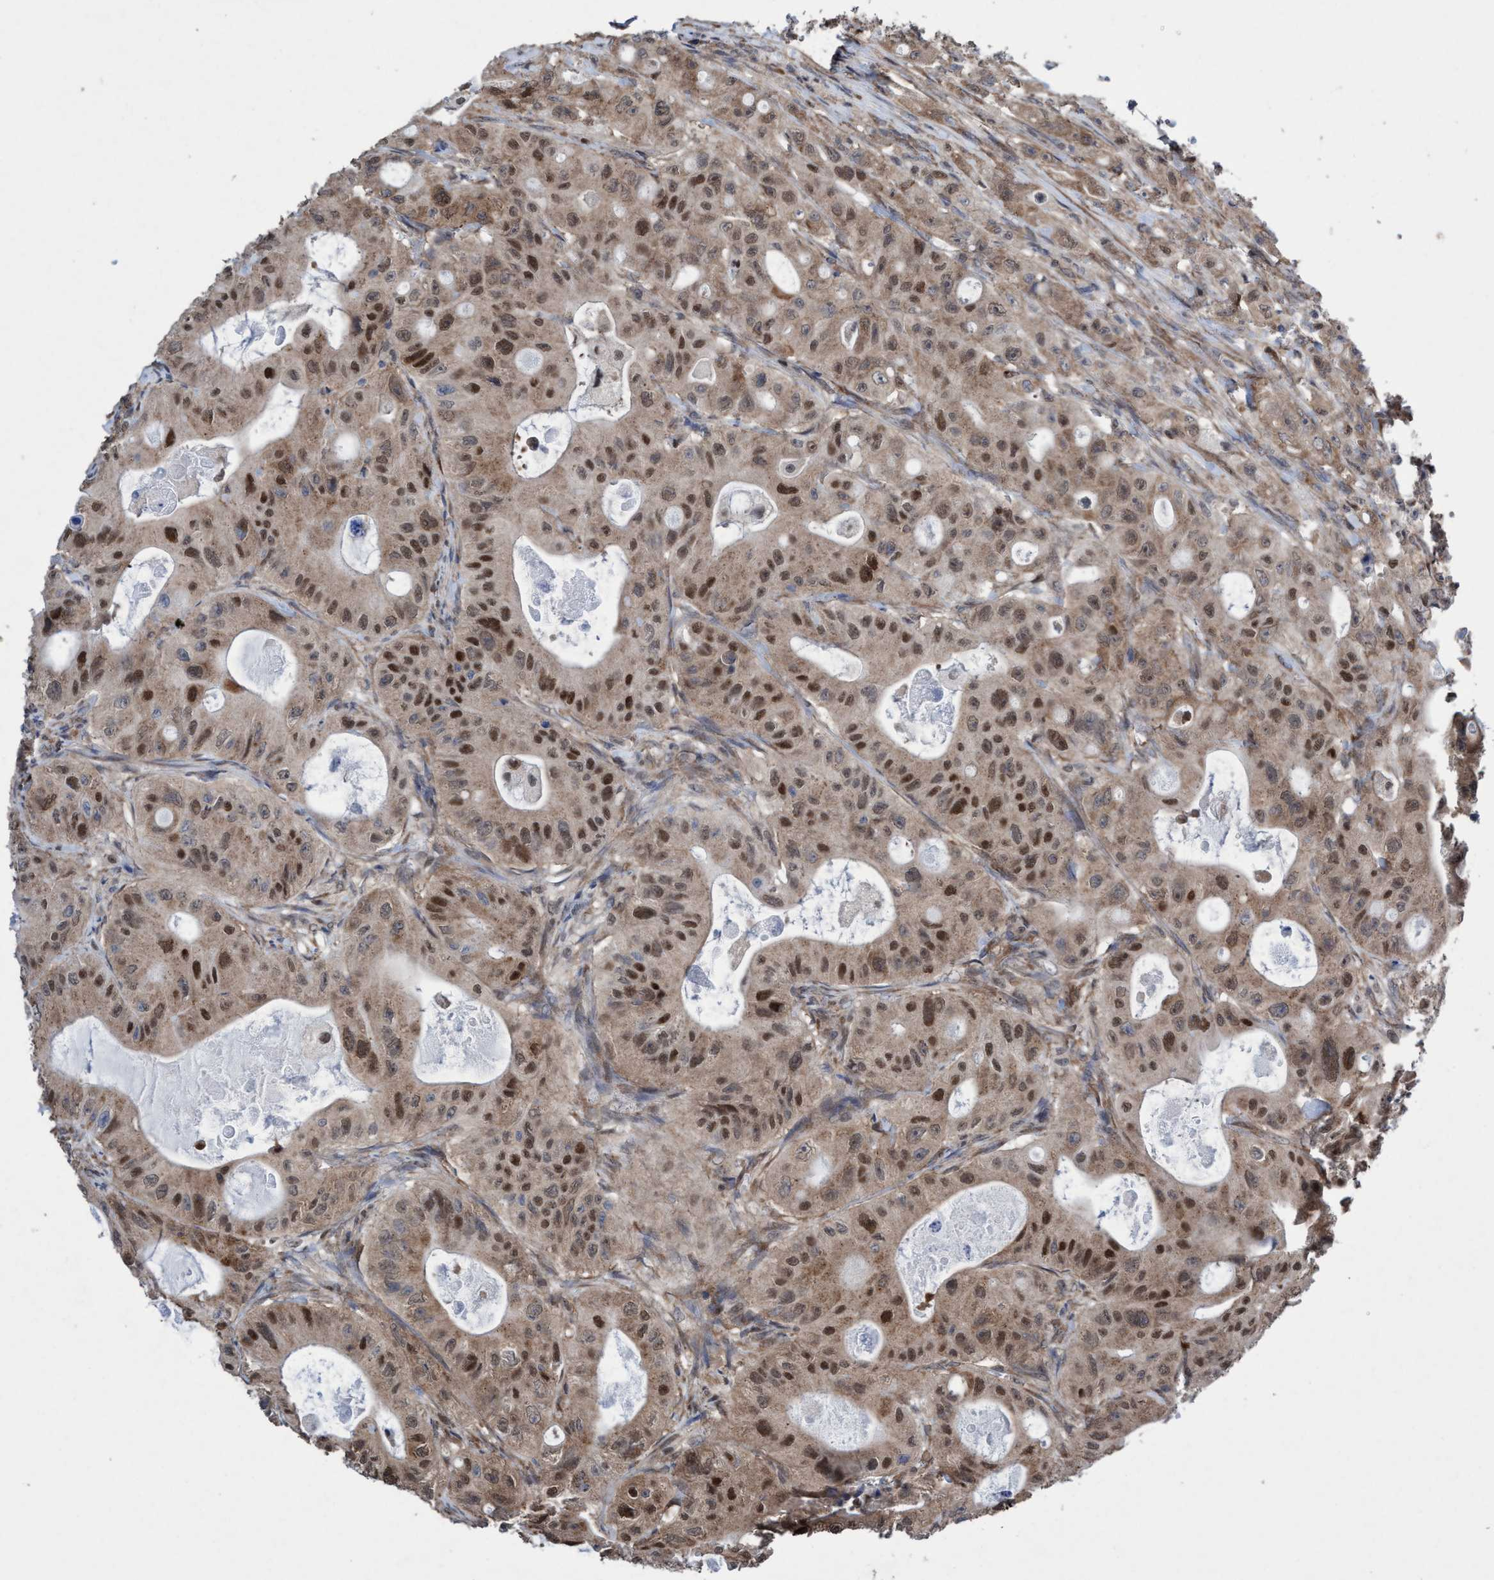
{"staining": {"intensity": "moderate", "quantity": ">75%", "location": "cytoplasmic/membranous,nuclear"}, "tissue": "colorectal cancer", "cell_type": "Tumor cells", "image_type": "cancer", "snomed": [{"axis": "morphology", "description": "Adenocarcinoma, NOS"}, {"axis": "topography", "description": "Colon"}], "caption": "Brown immunohistochemical staining in colorectal cancer demonstrates moderate cytoplasmic/membranous and nuclear staining in about >75% of tumor cells.", "gene": "METAP2", "patient": {"sex": "female", "age": 46}}